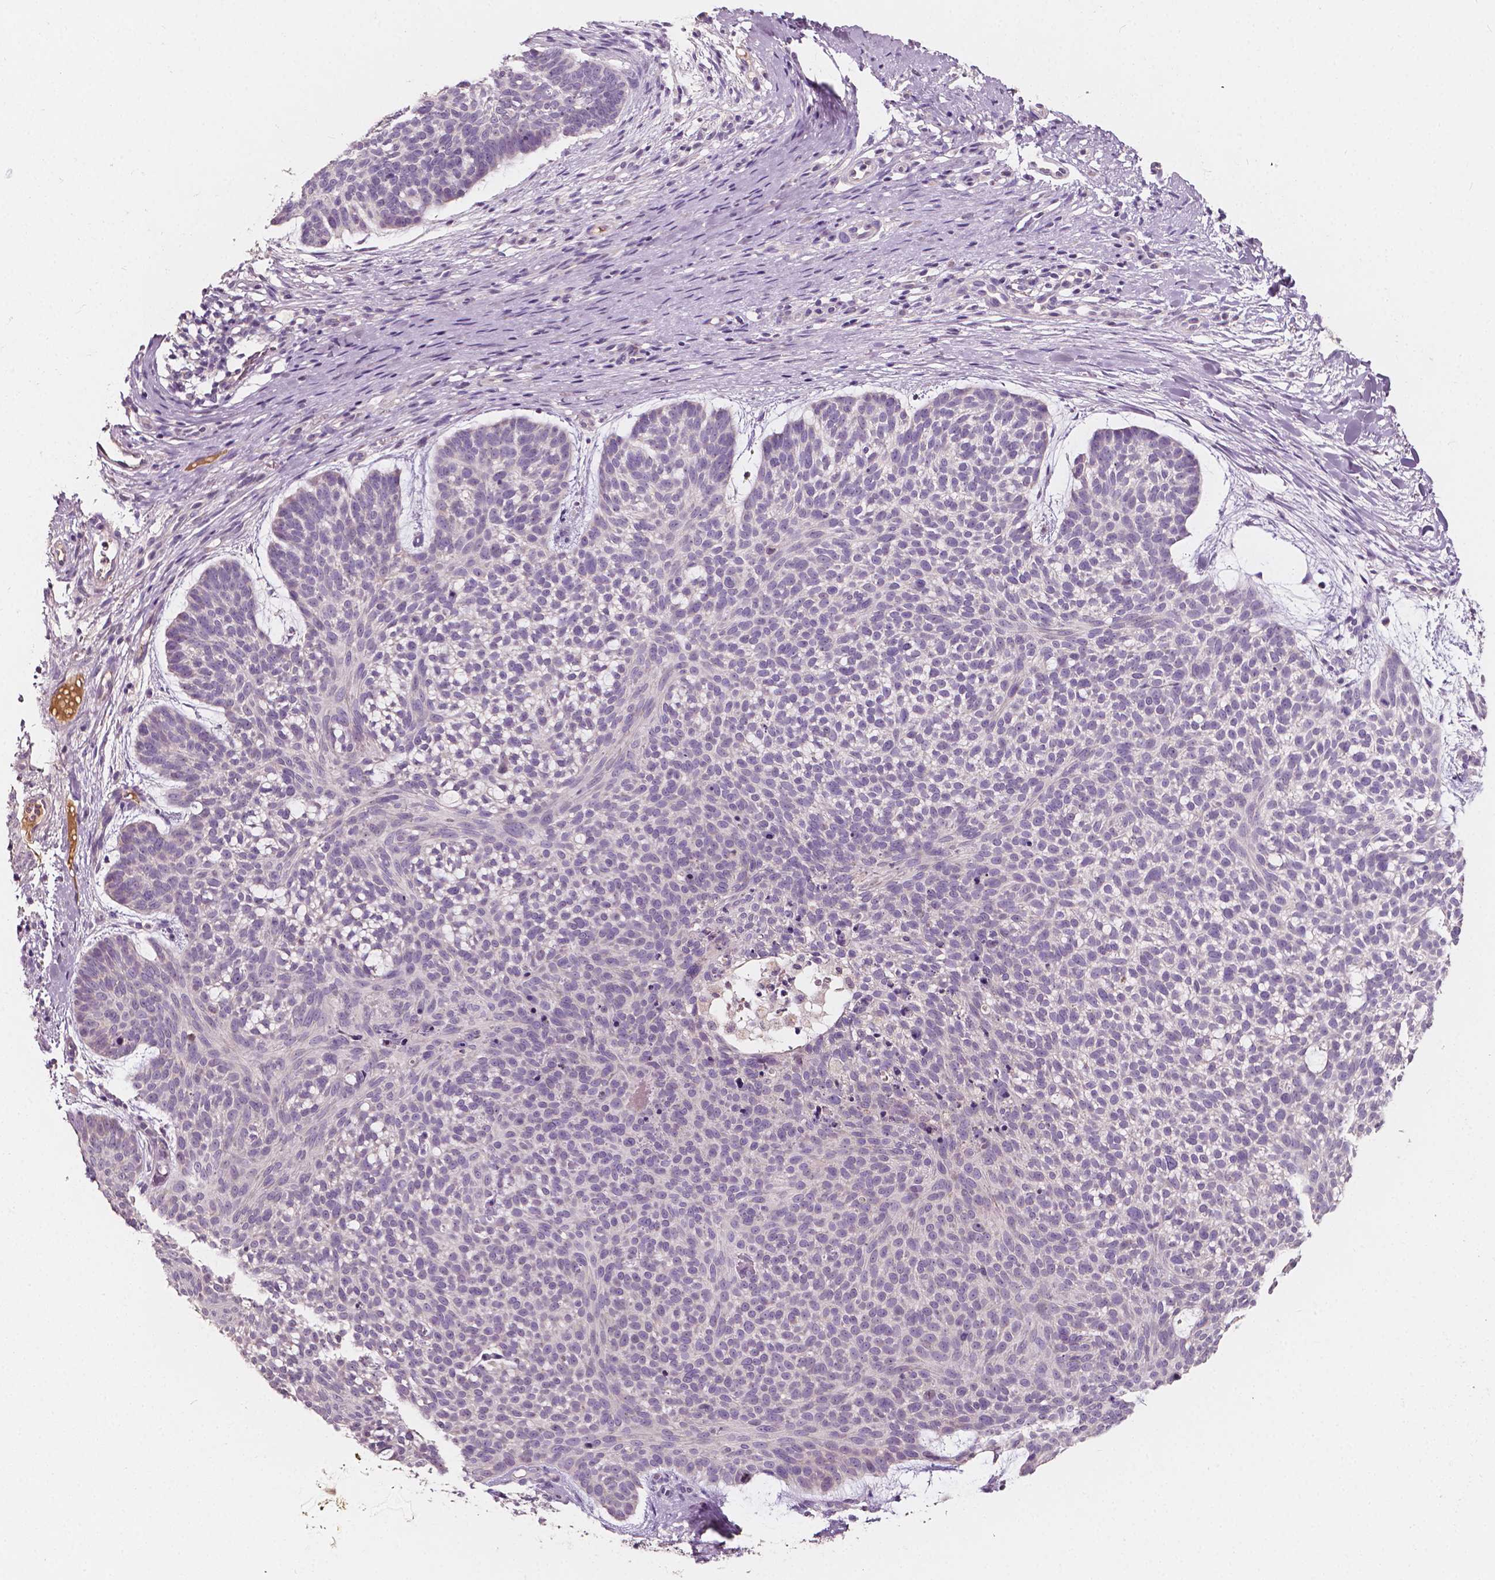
{"staining": {"intensity": "negative", "quantity": "none", "location": "none"}, "tissue": "skin cancer", "cell_type": "Tumor cells", "image_type": "cancer", "snomed": [{"axis": "morphology", "description": "Basal cell carcinoma"}, {"axis": "topography", "description": "Skin"}], "caption": "Image shows no protein staining in tumor cells of skin cancer tissue. Nuclei are stained in blue.", "gene": "NPC1L1", "patient": {"sex": "male", "age": 64}}